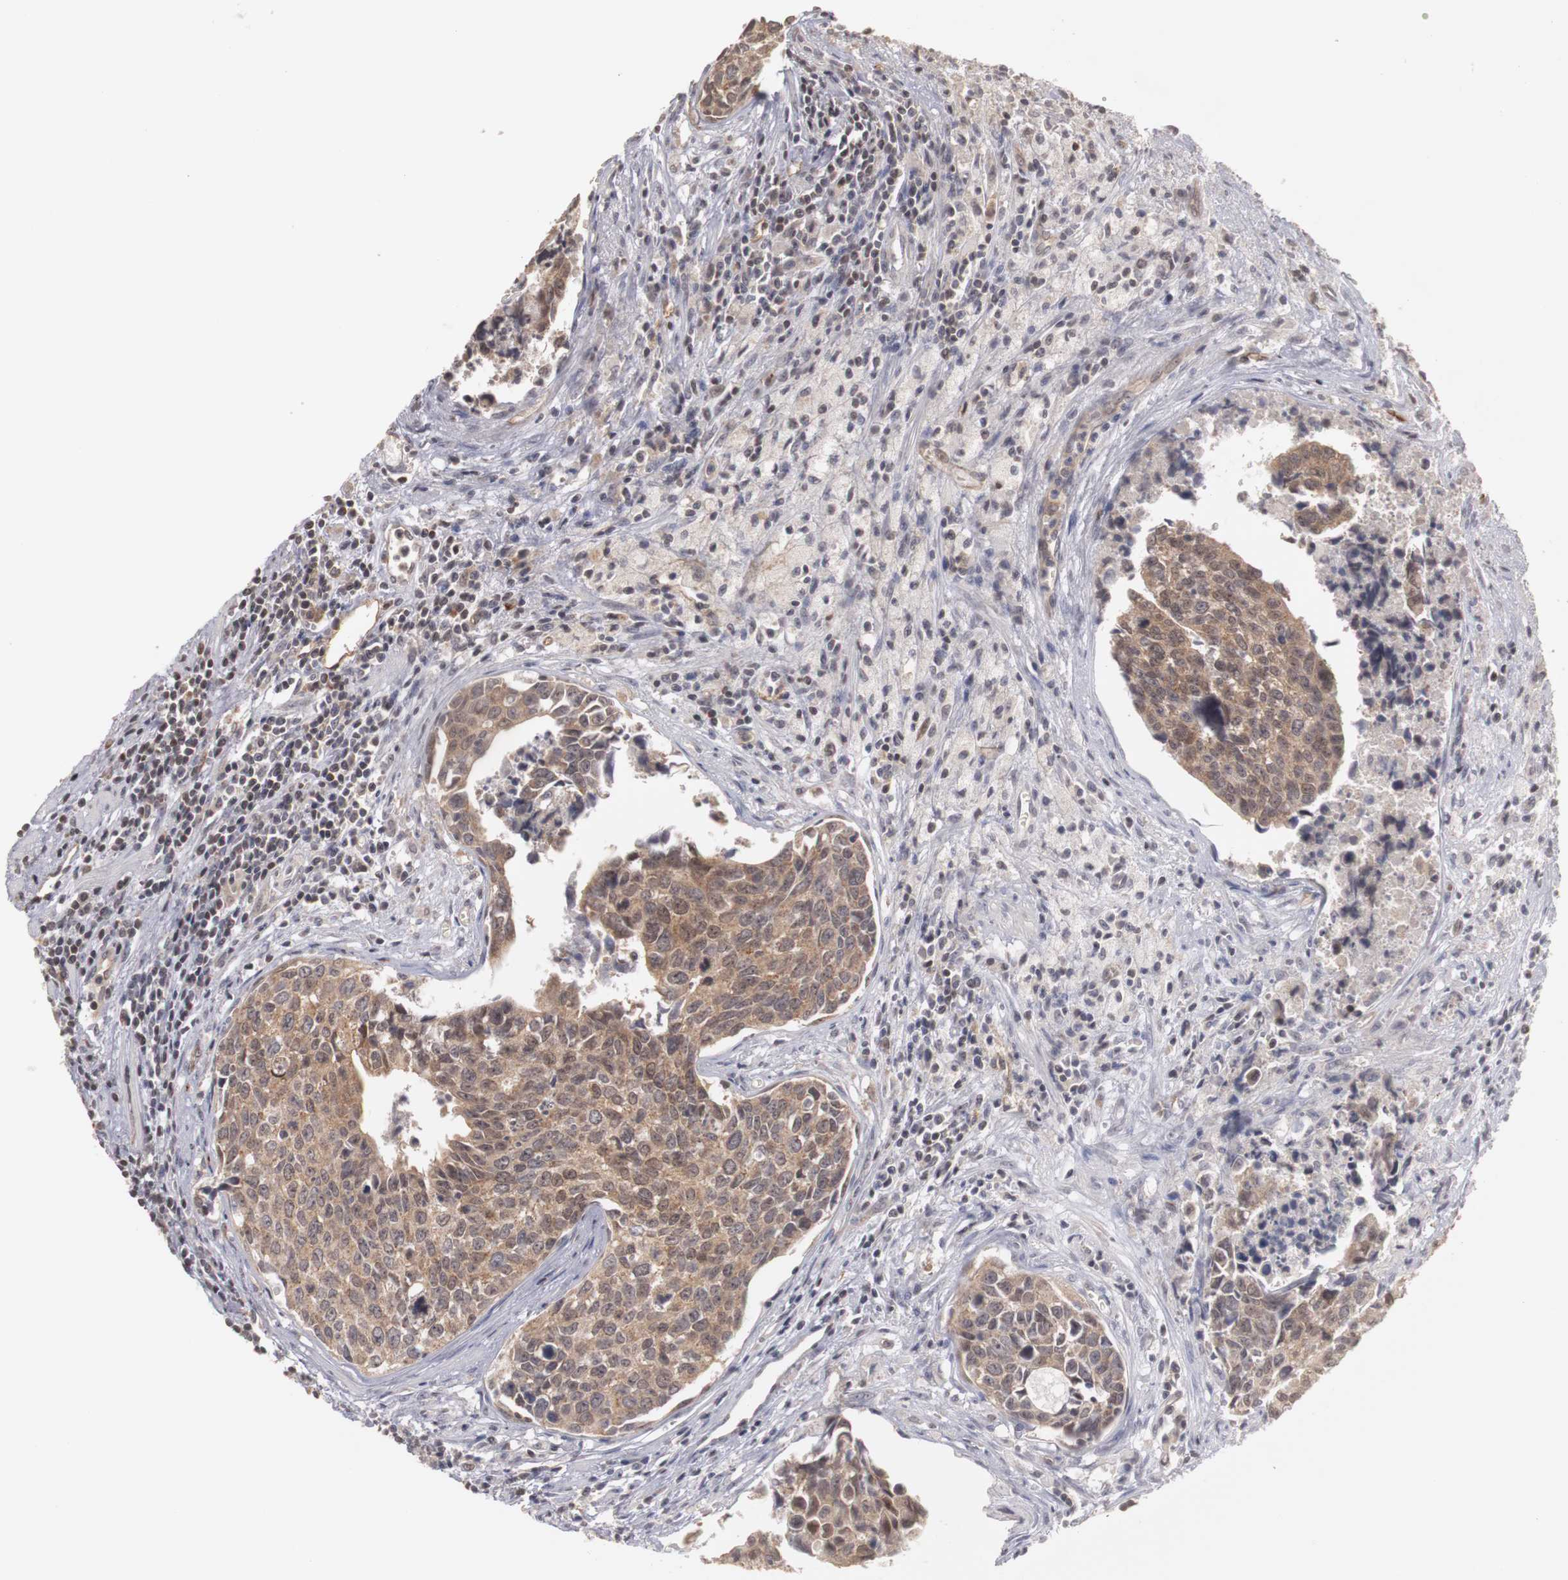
{"staining": {"intensity": "moderate", "quantity": ">75%", "location": "cytoplasmic/membranous,nuclear"}, "tissue": "urothelial cancer", "cell_type": "Tumor cells", "image_type": "cancer", "snomed": [{"axis": "morphology", "description": "Urothelial carcinoma, High grade"}, {"axis": "topography", "description": "Urinary bladder"}], "caption": "About >75% of tumor cells in high-grade urothelial carcinoma show moderate cytoplasmic/membranous and nuclear protein expression as visualized by brown immunohistochemical staining.", "gene": "PLEKHA1", "patient": {"sex": "male", "age": 81}}